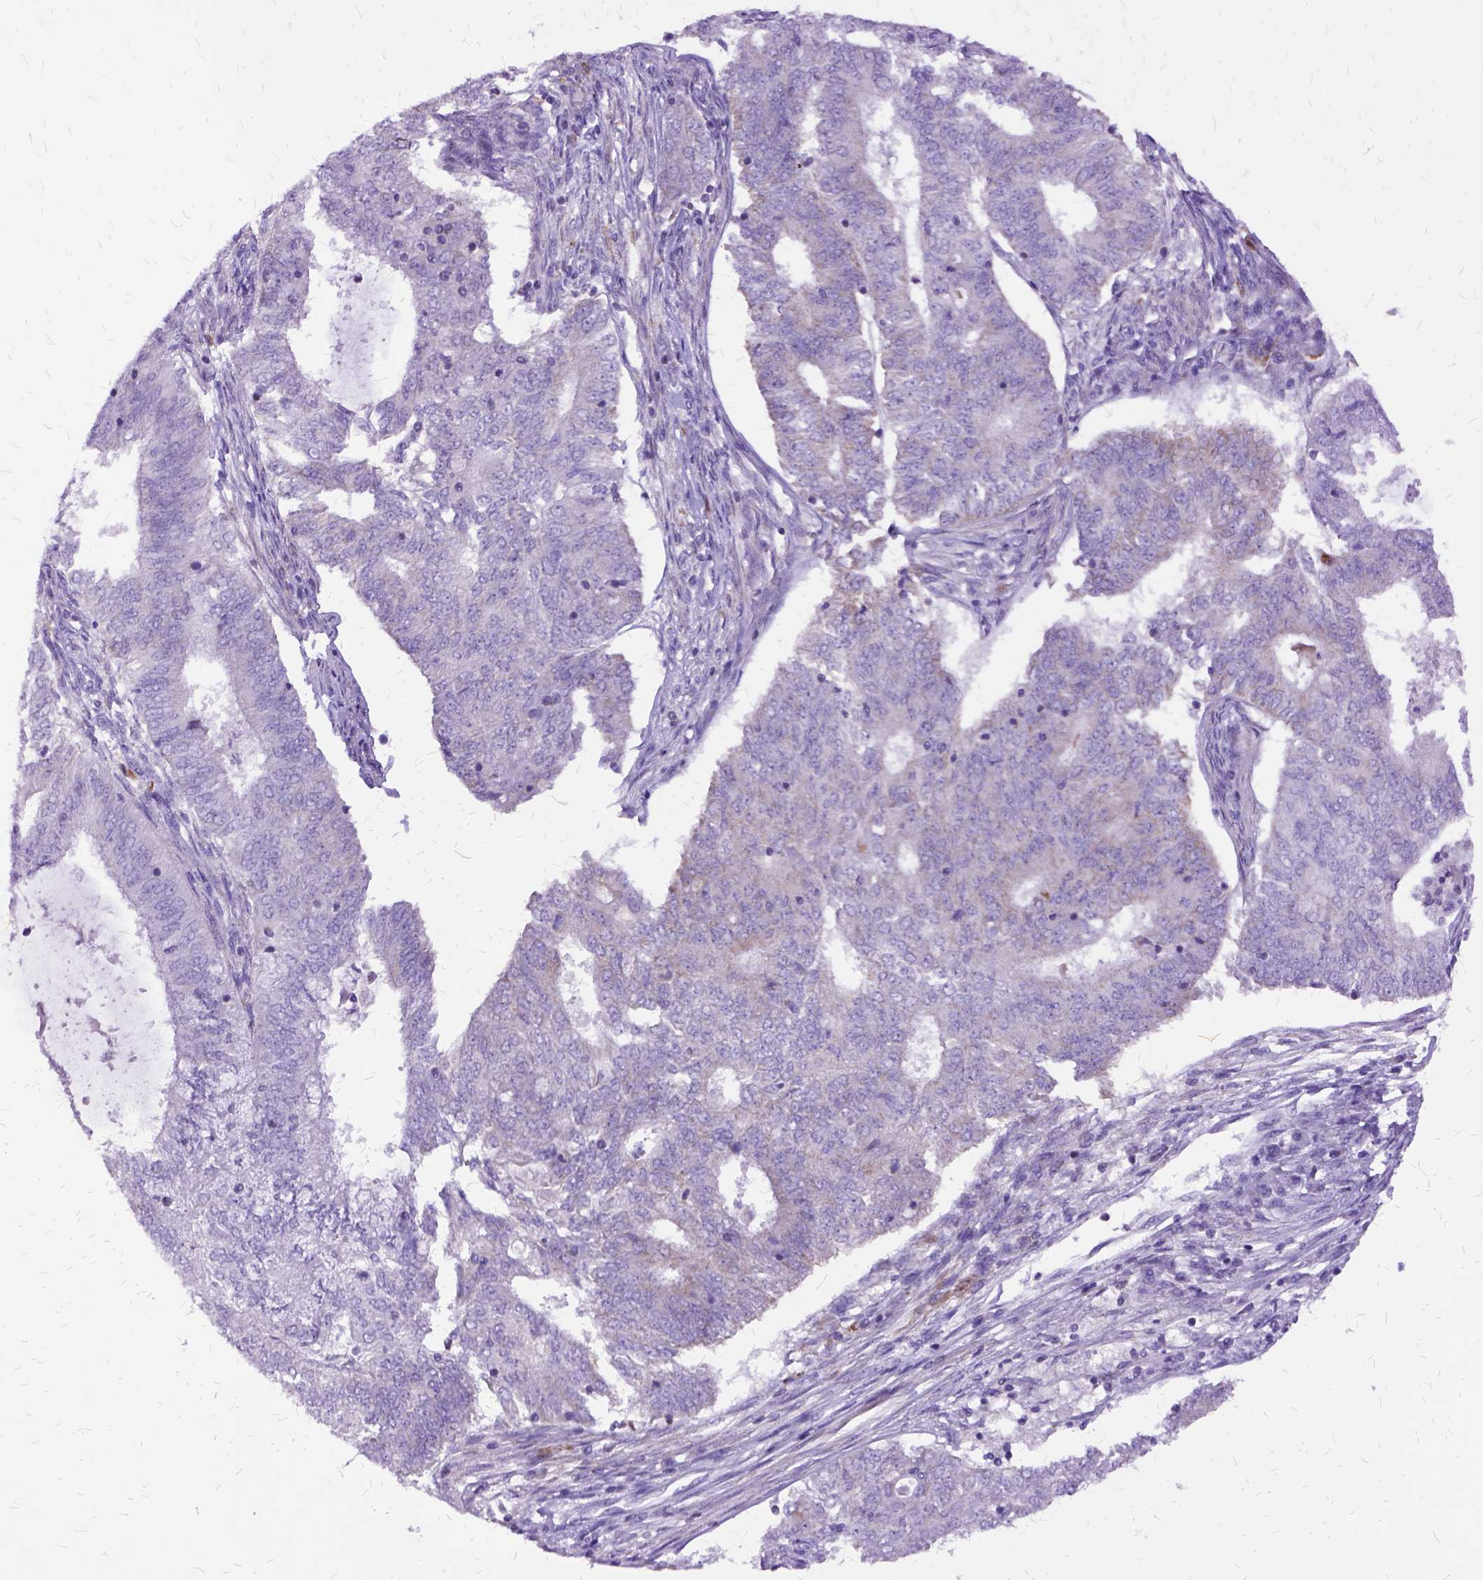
{"staining": {"intensity": "moderate", "quantity": "<25%", "location": "cytoplasmic/membranous"}, "tissue": "endometrial cancer", "cell_type": "Tumor cells", "image_type": "cancer", "snomed": [{"axis": "morphology", "description": "Adenocarcinoma, NOS"}, {"axis": "topography", "description": "Endometrium"}], "caption": "Endometrial adenocarcinoma stained with a protein marker shows moderate staining in tumor cells.", "gene": "OXCT1", "patient": {"sex": "female", "age": 62}}